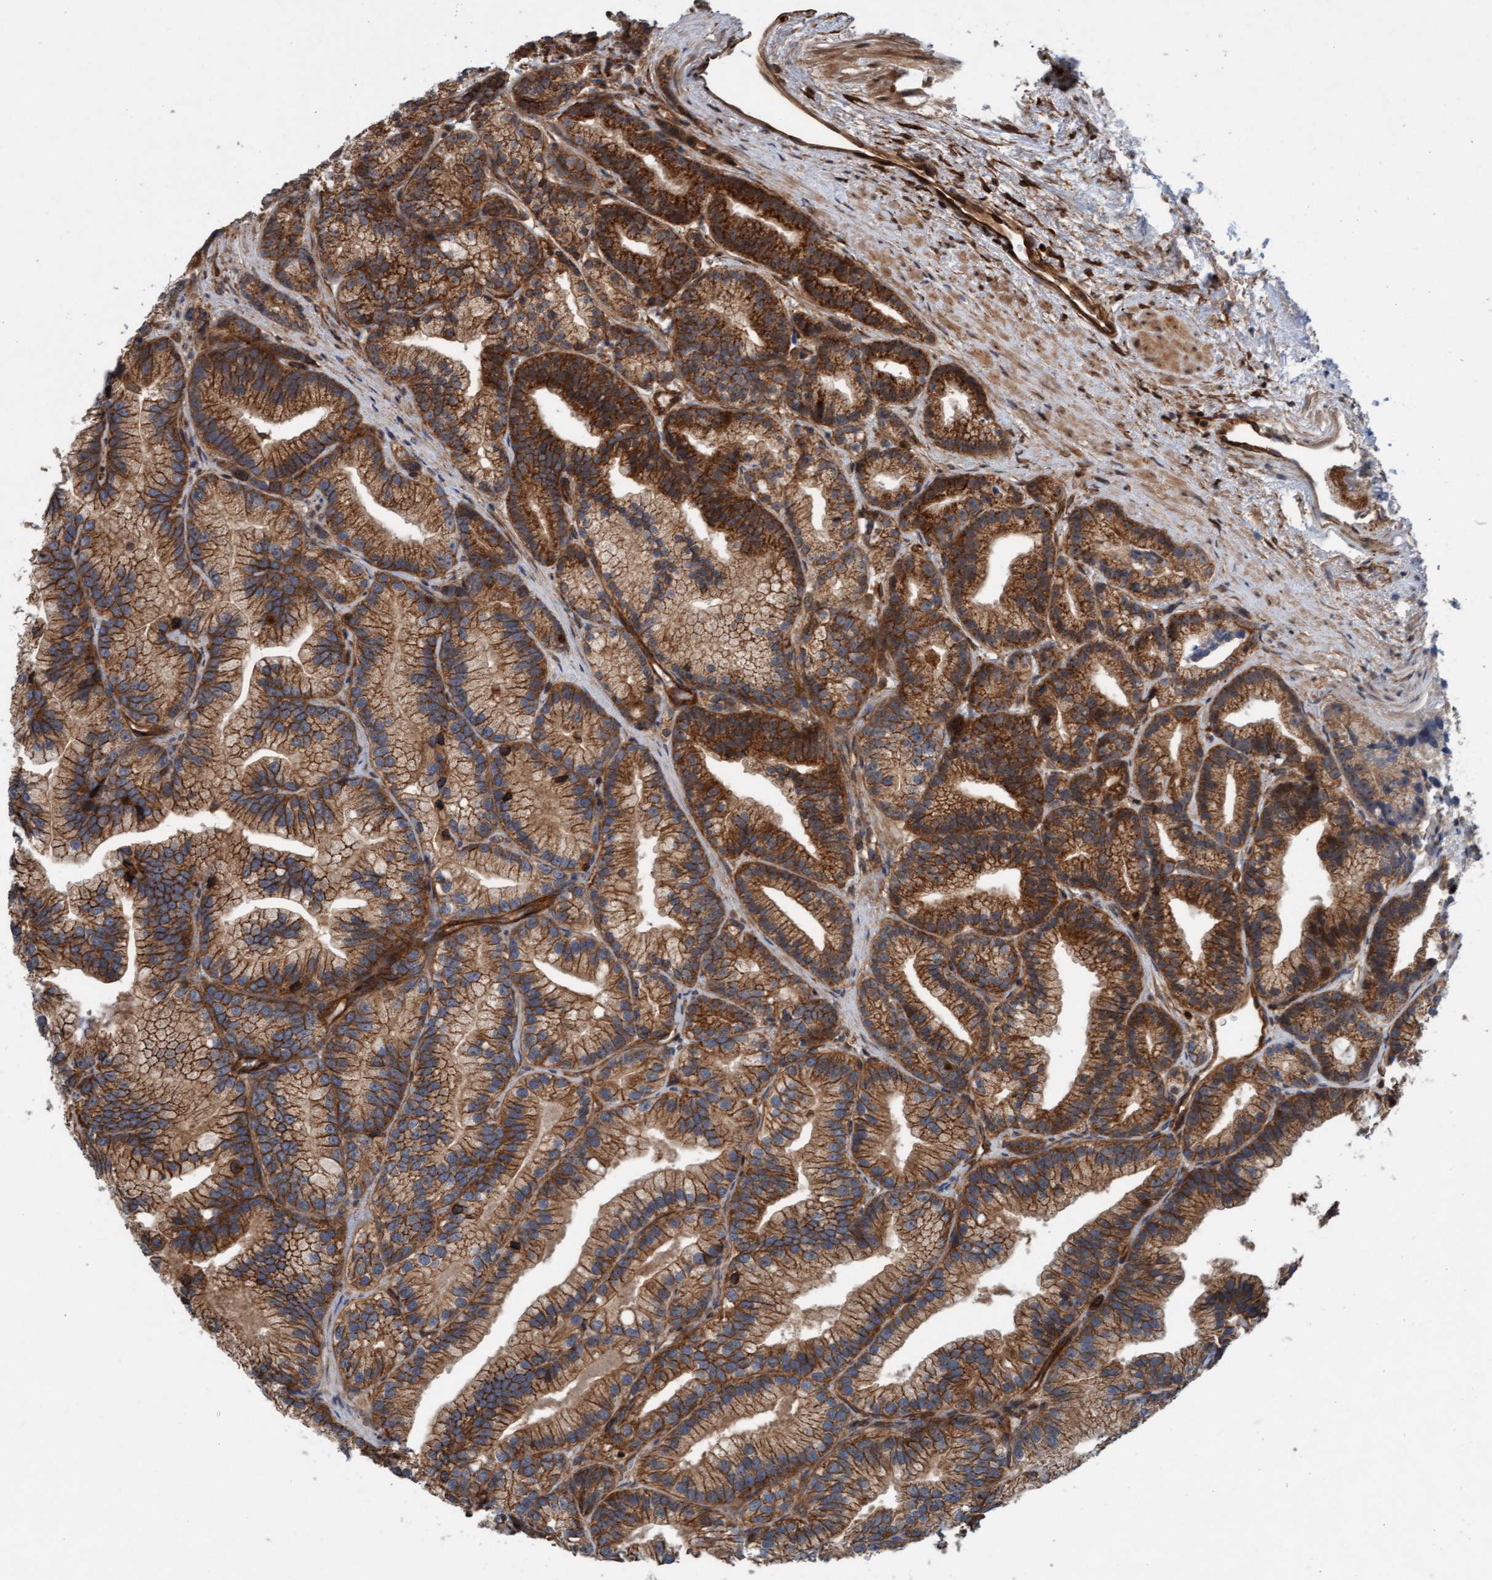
{"staining": {"intensity": "strong", "quantity": ">75%", "location": "cytoplasmic/membranous"}, "tissue": "prostate cancer", "cell_type": "Tumor cells", "image_type": "cancer", "snomed": [{"axis": "morphology", "description": "Adenocarcinoma, Low grade"}, {"axis": "topography", "description": "Prostate"}], "caption": "An IHC image of neoplastic tissue is shown. Protein staining in brown highlights strong cytoplasmic/membranous positivity in prostate cancer (adenocarcinoma (low-grade)) within tumor cells. Immunohistochemistry (ihc) stains the protein in brown and the nuclei are stained blue.", "gene": "ERAL1", "patient": {"sex": "male", "age": 89}}